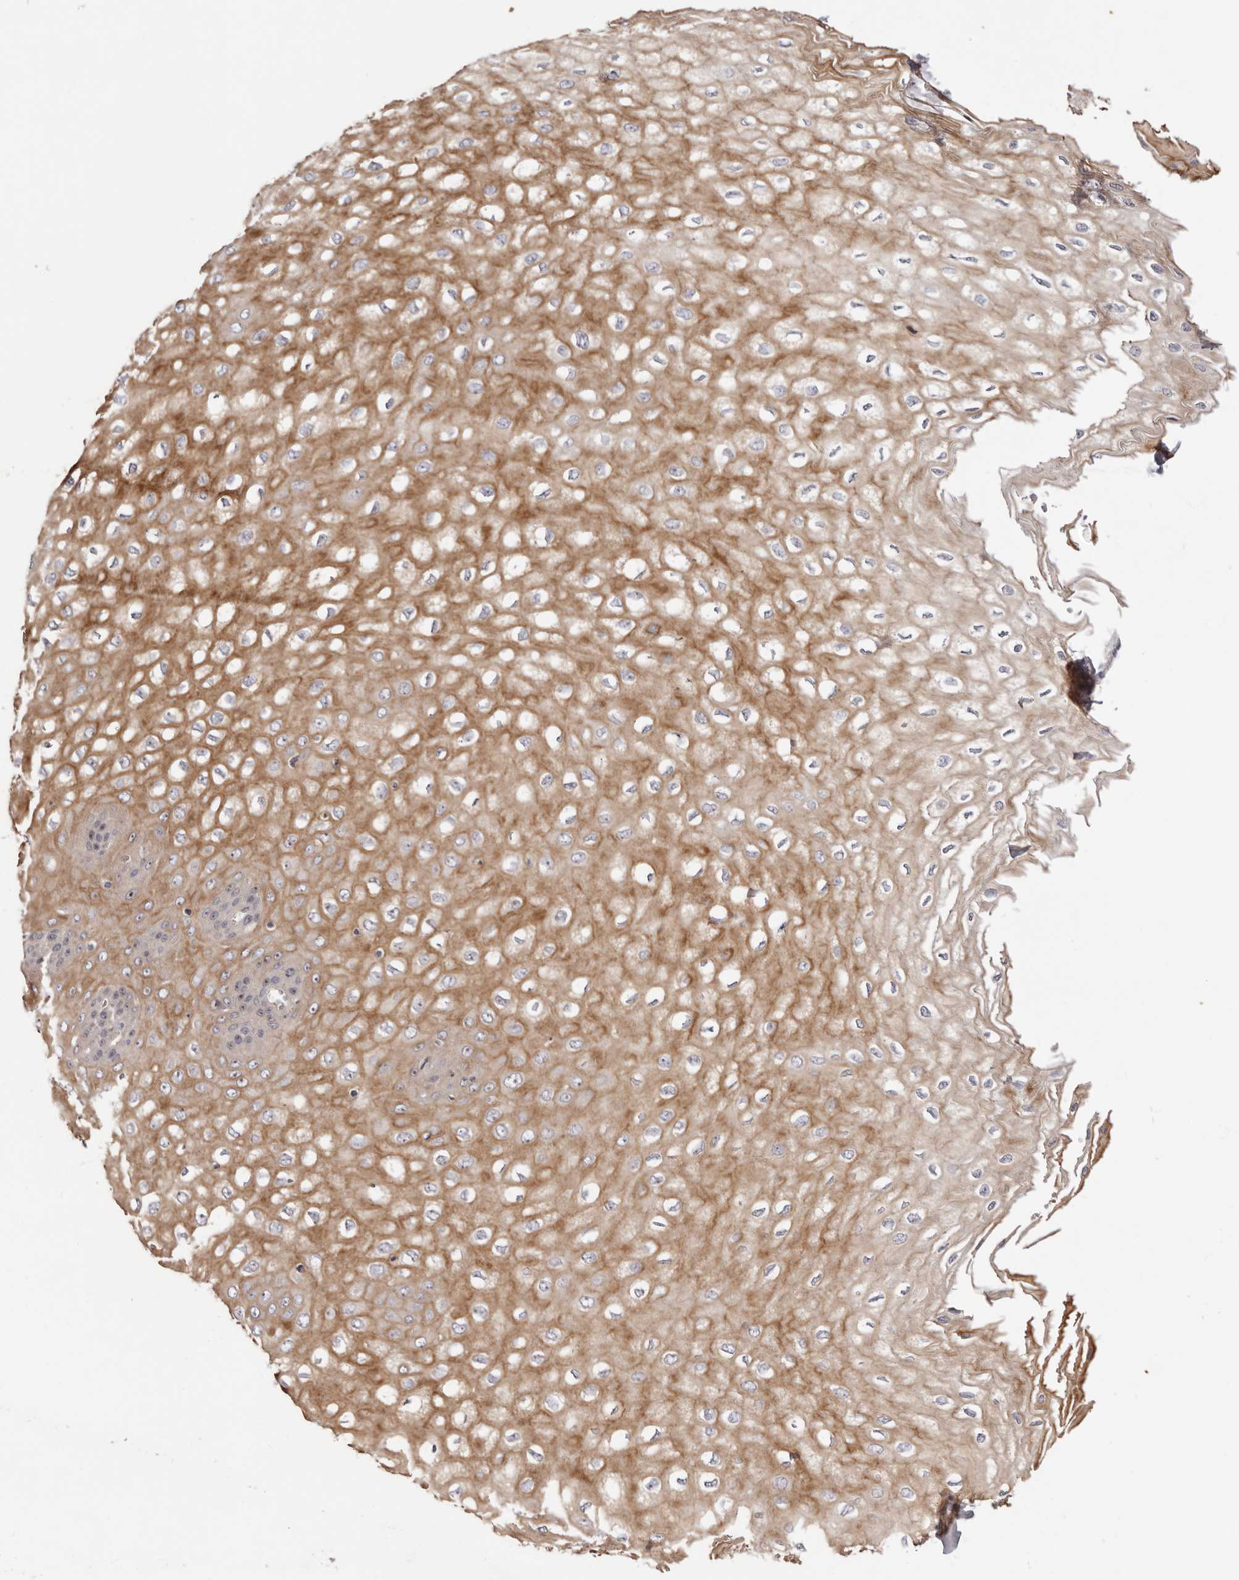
{"staining": {"intensity": "moderate", "quantity": ">75%", "location": "cytoplasmic/membranous,nuclear"}, "tissue": "esophagus", "cell_type": "Squamous epithelial cells", "image_type": "normal", "snomed": [{"axis": "morphology", "description": "Normal tissue, NOS"}, {"axis": "topography", "description": "Esophagus"}], "caption": "Immunohistochemical staining of normal human esophagus displays medium levels of moderate cytoplasmic/membranous,nuclear expression in about >75% of squamous epithelial cells.", "gene": "PANK4", "patient": {"sex": "male", "age": 60}}